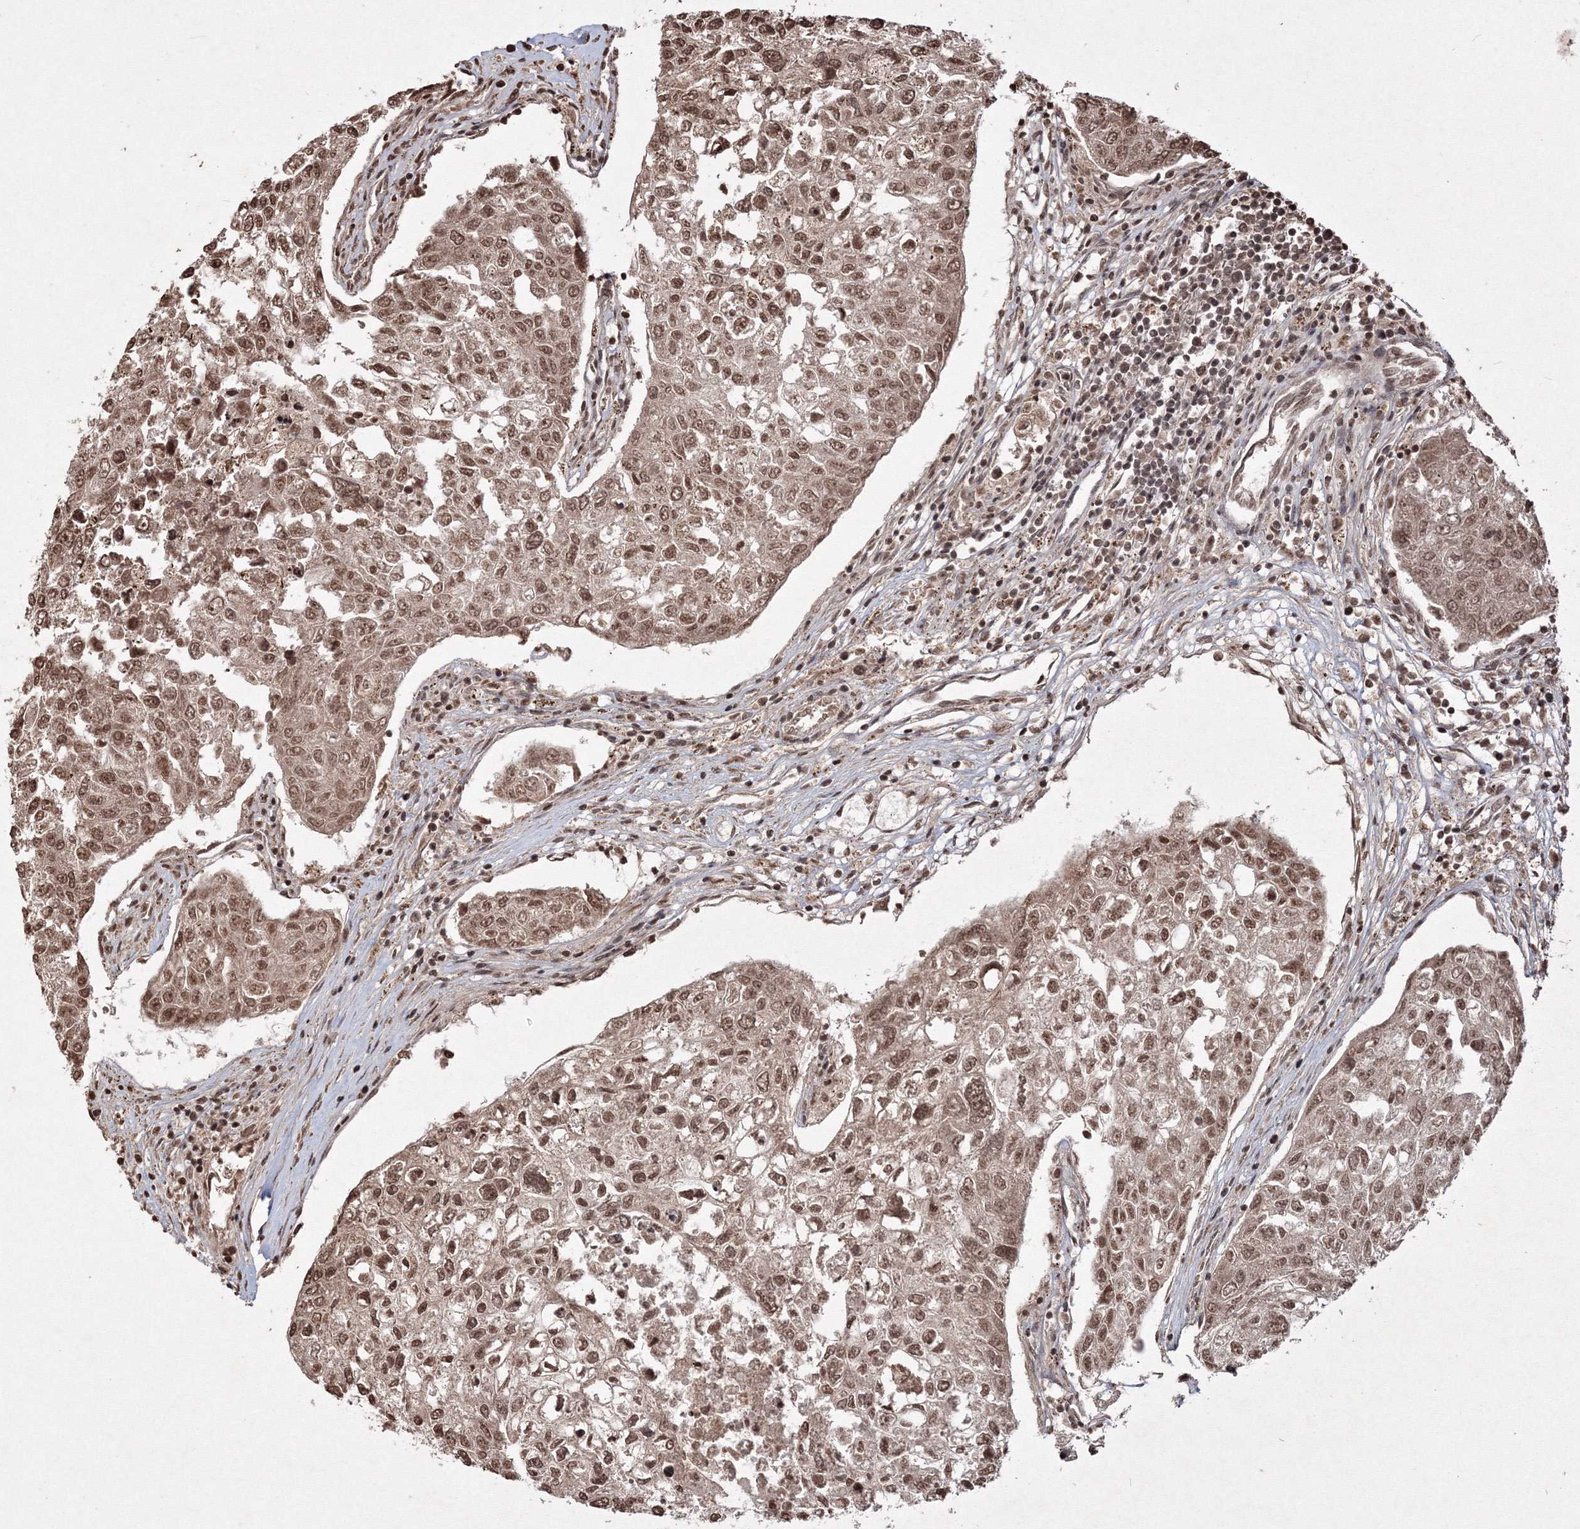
{"staining": {"intensity": "moderate", "quantity": ">75%", "location": "cytoplasmic/membranous,nuclear"}, "tissue": "urothelial cancer", "cell_type": "Tumor cells", "image_type": "cancer", "snomed": [{"axis": "morphology", "description": "Urothelial carcinoma, High grade"}, {"axis": "topography", "description": "Lymph node"}, {"axis": "topography", "description": "Urinary bladder"}], "caption": "High-power microscopy captured an IHC histopathology image of urothelial cancer, revealing moderate cytoplasmic/membranous and nuclear expression in about >75% of tumor cells.", "gene": "PEX13", "patient": {"sex": "male", "age": 51}}